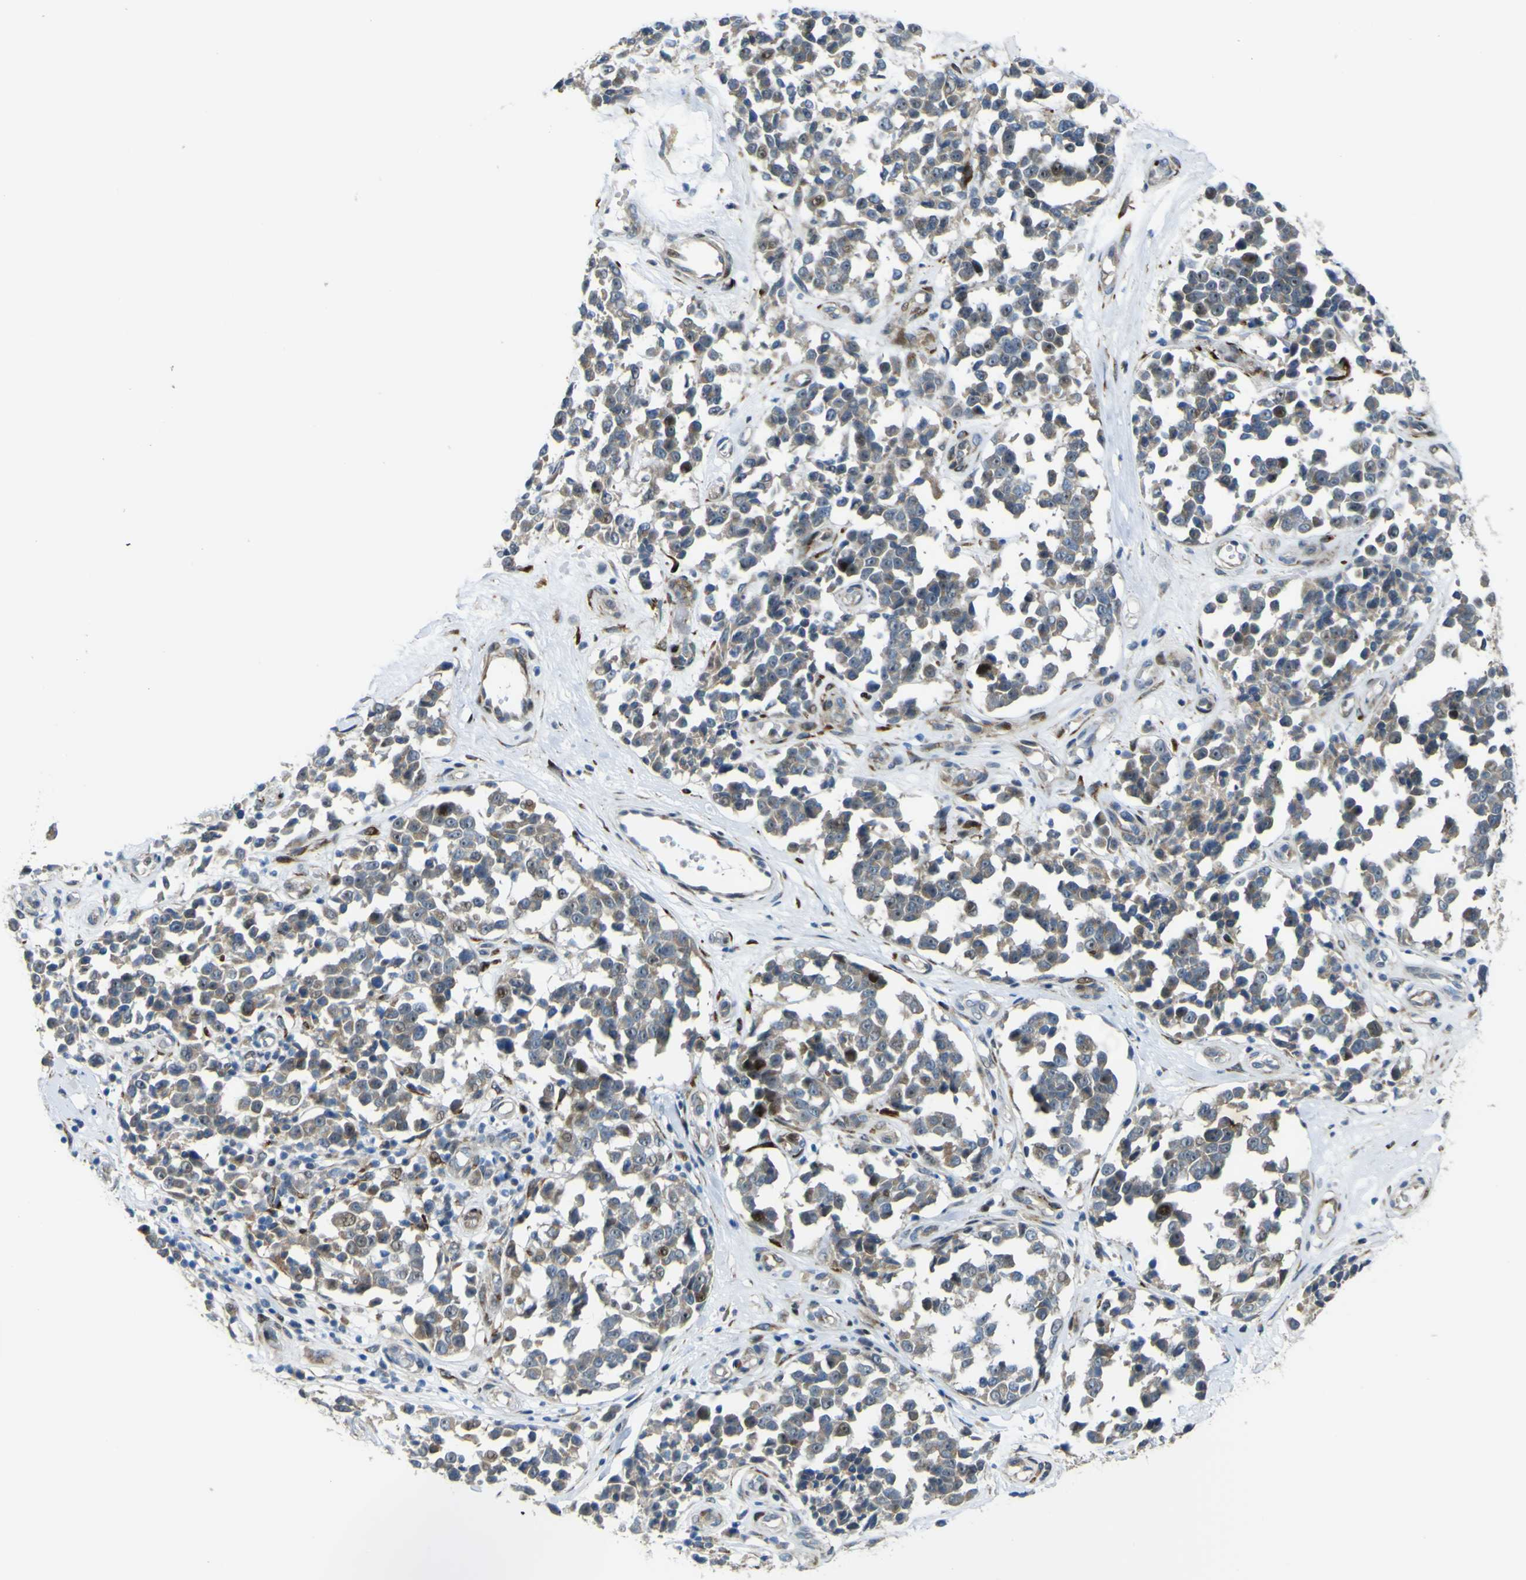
{"staining": {"intensity": "weak", "quantity": ">75%", "location": "cytoplasmic/membranous"}, "tissue": "melanoma", "cell_type": "Tumor cells", "image_type": "cancer", "snomed": [{"axis": "morphology", "description": "Malignant melanoma, NOS"}, {"axis": "topography", "description": "Skin"}], "caption": "This is an image of IHC staining of melanoma, which shows weak positivity in the cytoplasmic/membranous of tumor cells.", "gene": "LBHD1", "patient": {"sex": "female", "age": 64}}